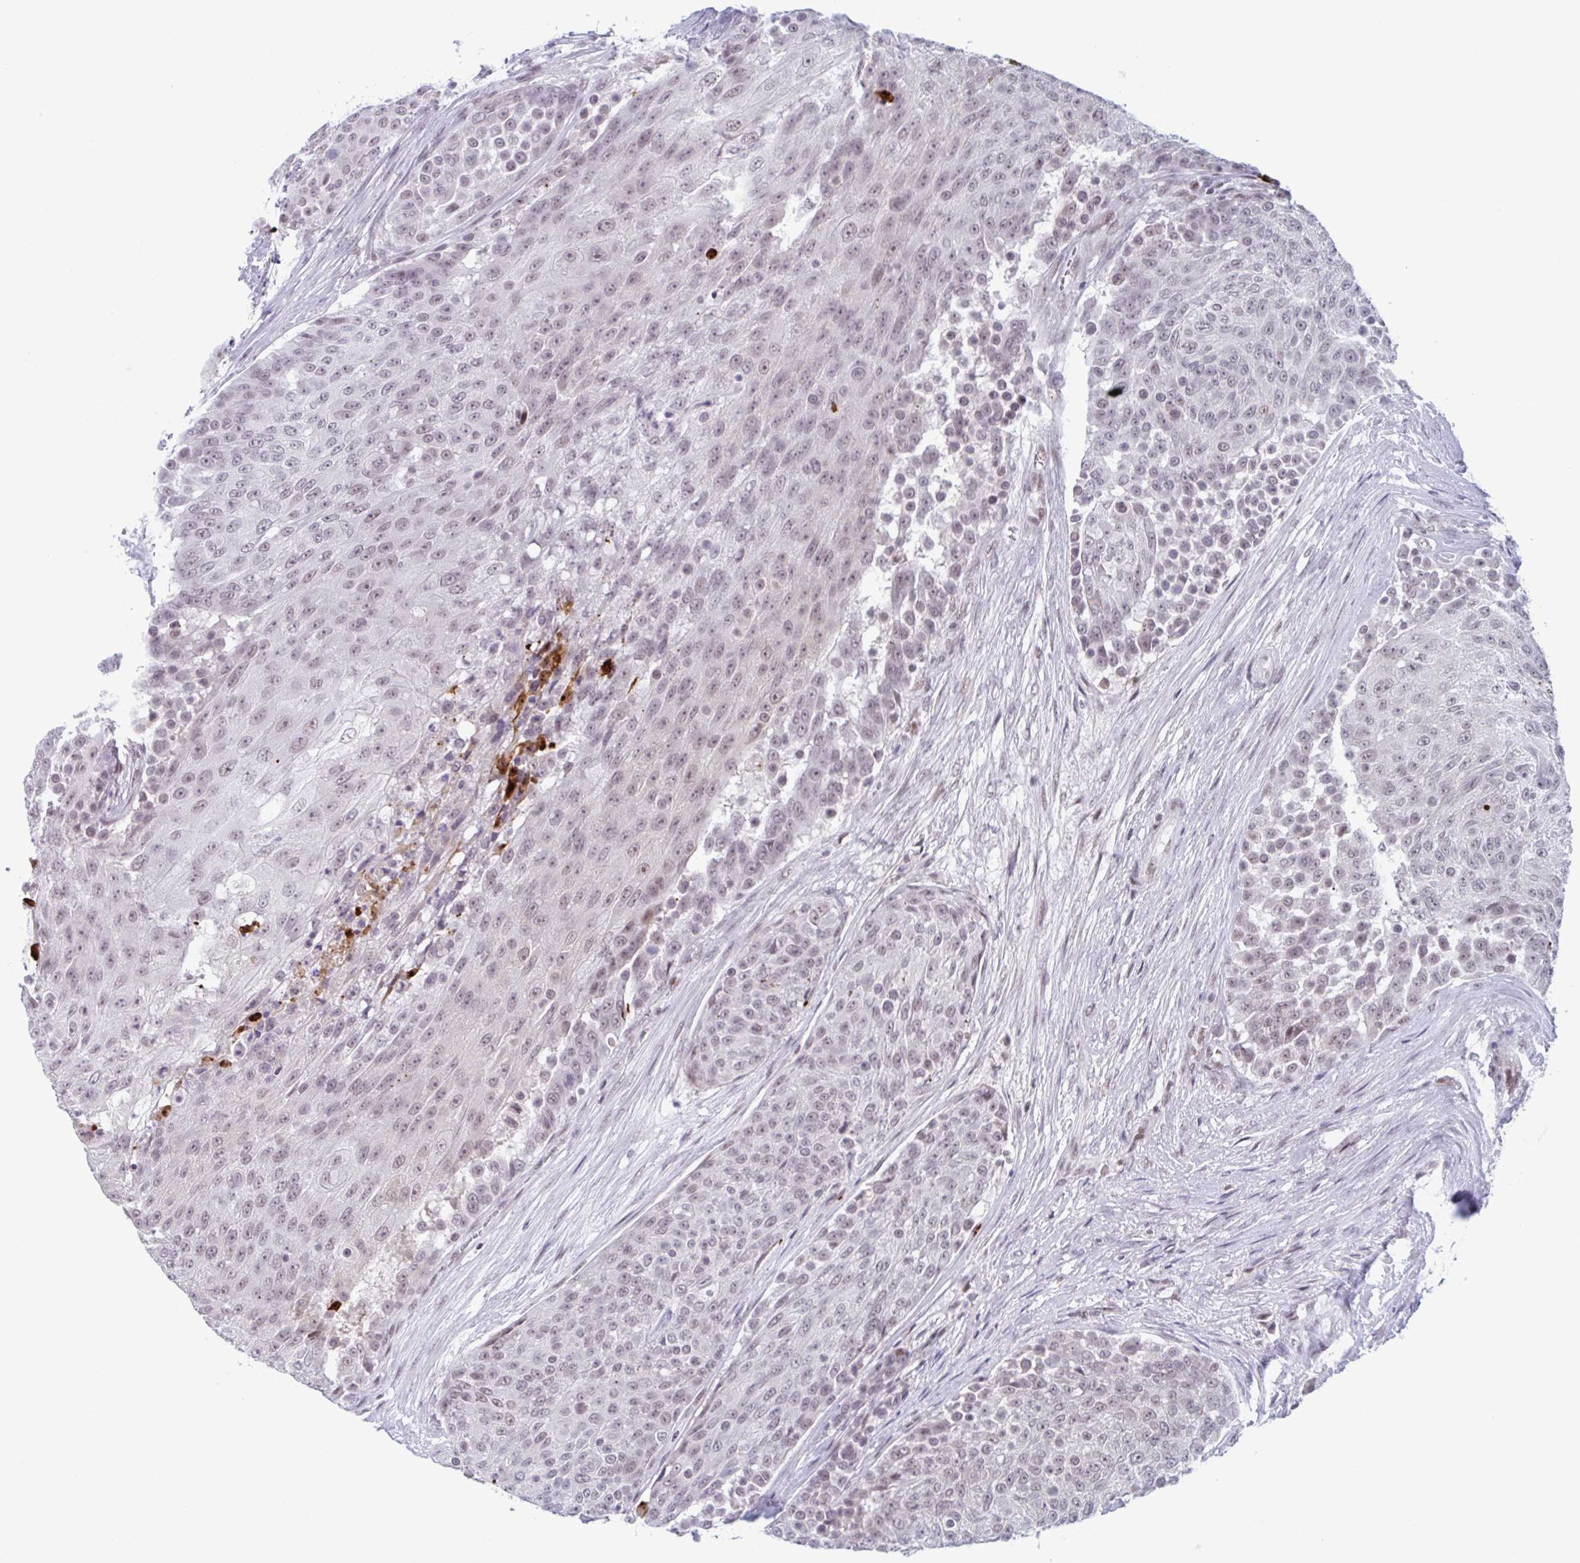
{"staining": {"intensity": "weak", "quantity": "25%-75%", "location": "nuclear"}, "tissue": "urothelial cancer", "cell_type": "Tumor cells", "image_type": "cancer", "snomed": [{"axis": "morphology", "description": "Urothelial carcinoma, High grade"}, {"axis": "topography", "description": "Urinary bladder"}], "caption": "Tumor cells exhibit low levels of weak nuclear staining in approximately 25%-75% of cells in human urothelial carcinoma (high-grade). (DAB IHC, brown staining for protein, blue staining for nuclei).", "gene": "PLG", "patient": {"sex": "female", "age": 63}}